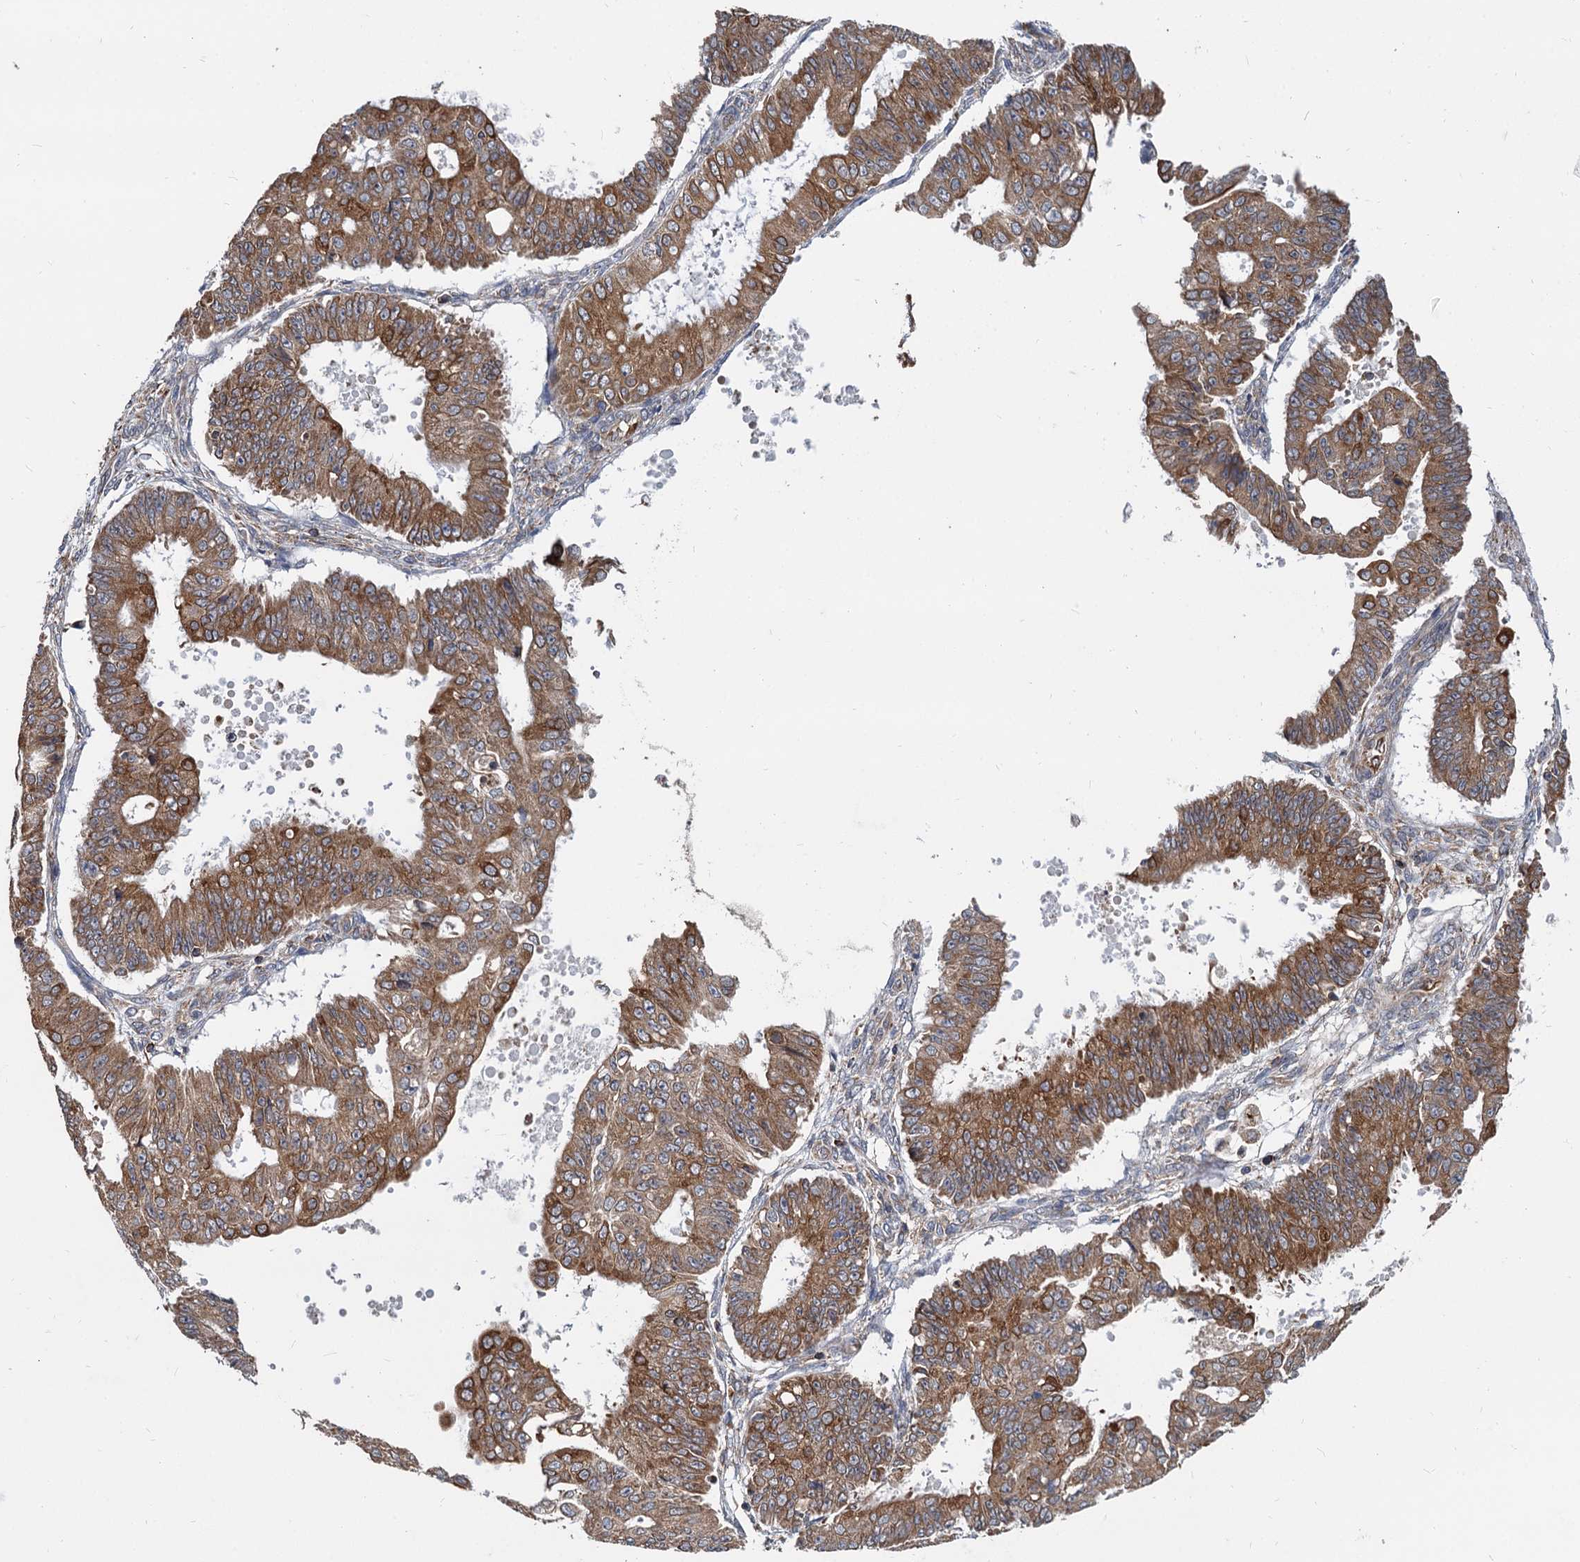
{"staining": {"intensity": "moderate", "quantity": ">75%", "location": "cytoplasmic/membranous"}, "tissue": "ovarian cancer", "cell_type": "Tumor cells", "image_type": "cancer", "snomed": [{"axis": "morphology", "description": "Carcinoma, endometroid"}, {"axis": "topography", "description": "Appendix"}, {"axis": "topography", "description": "Ovary"}], "caption": "Protein staining of ovarian endometroid carcinoma tissue displays moderate cytoplasmic/membranous staining in approximately >75% of tumor cells.", "gene": "STIM1", "patient": {"sex": "female", "age": 42}}